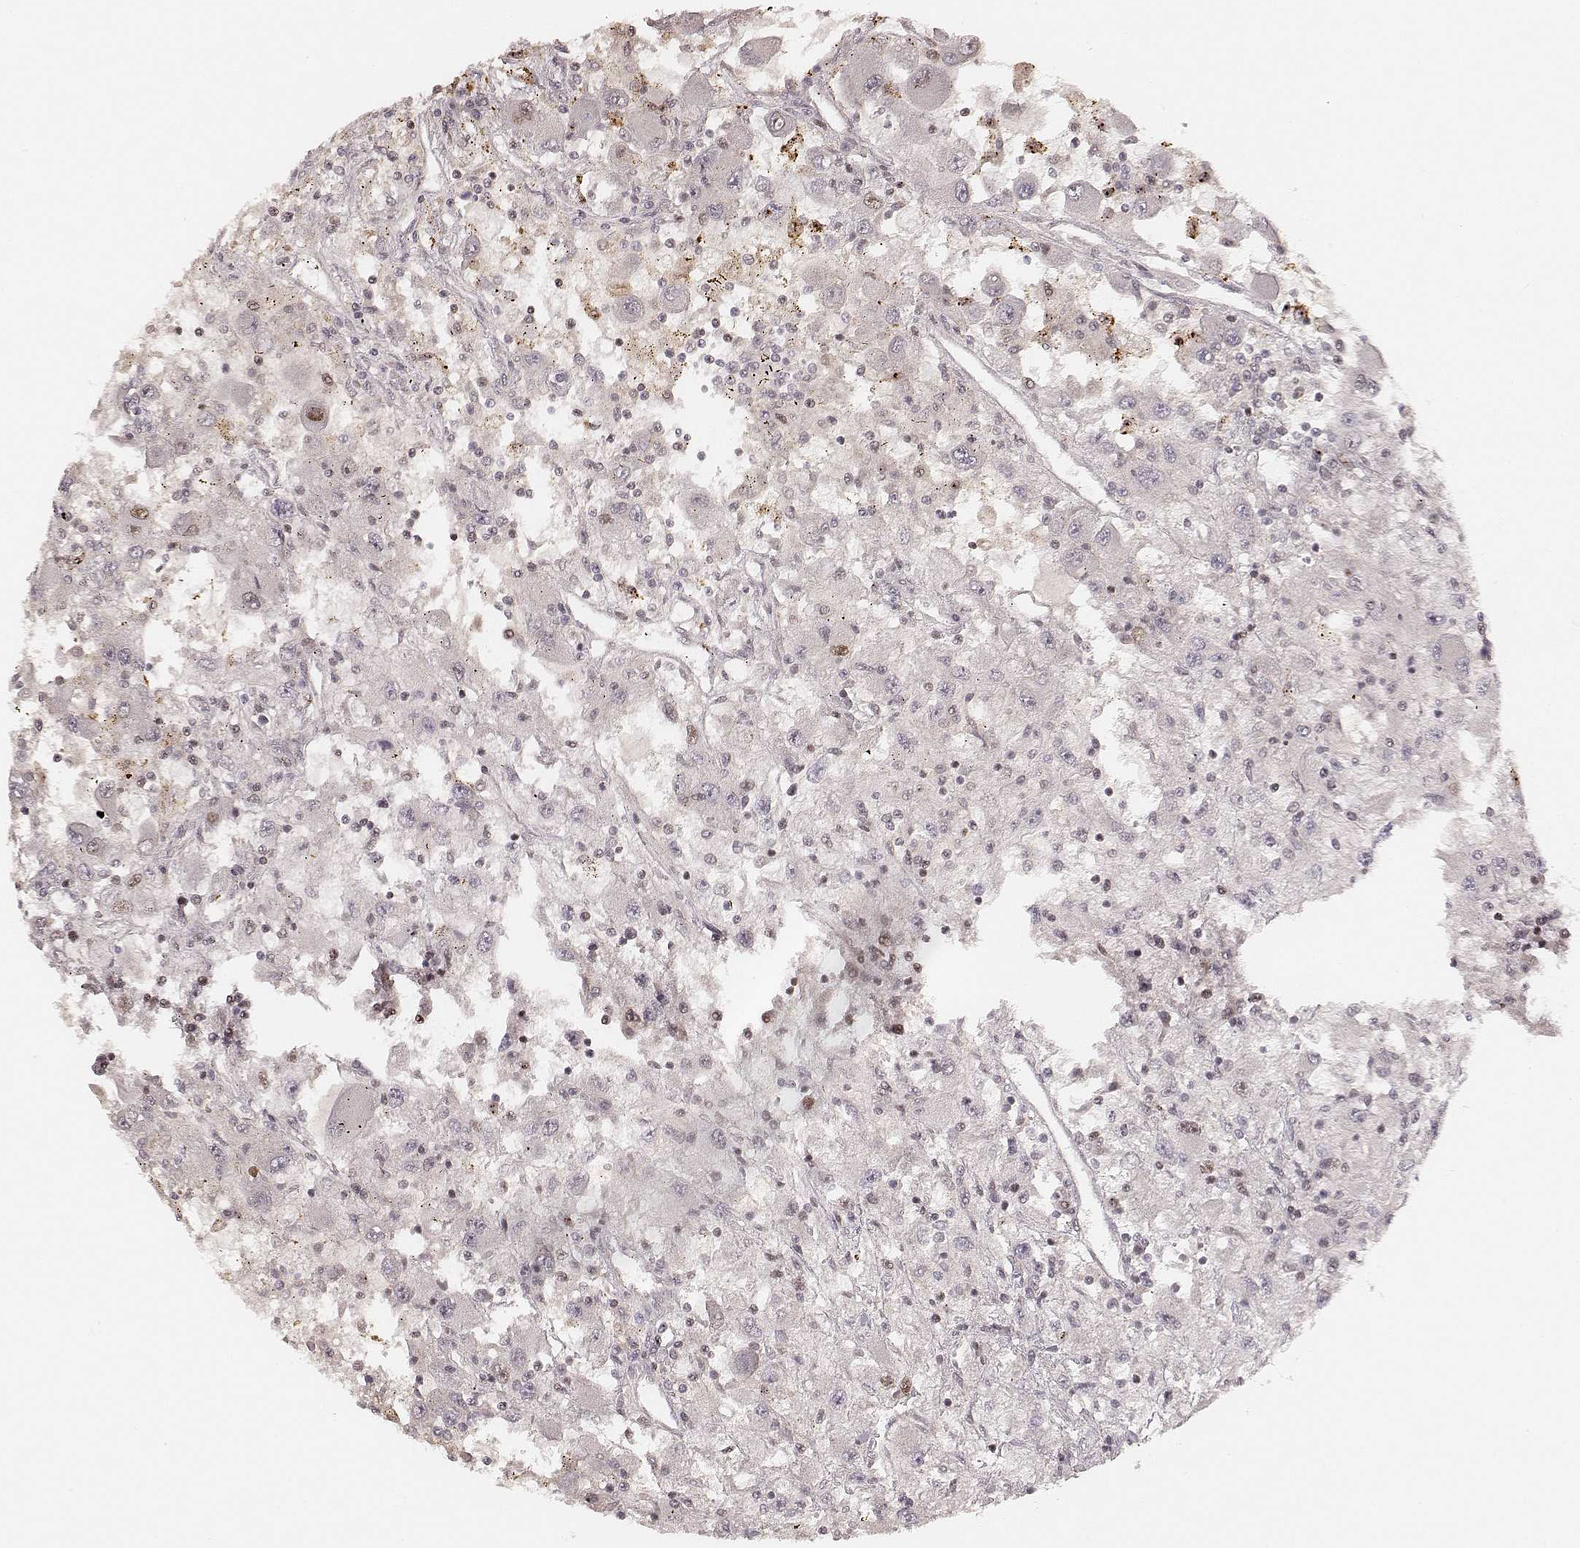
{"staining": {"intensity": "moderate", "quantity": "<25%", "location": "nuclear"}, "tissue": "renal cancer", "cell_type": "Tumor cells", "image_type": "cancer", "snomed": [{"axis": "morphology", "description": "Adenocarcinoma, NOS"}, {"axis": "topography", "description": "Kidney"}], "caption": "This photomicrograph demonstrates renal cancer stained with IHC to label a protein in brown. The nuclear of tumor cells show moderate positivity for the protein. Nuclei are counter-stained blue.", "gene": "HNRNPC", "patient": {"sex": "female", "age": 67}}